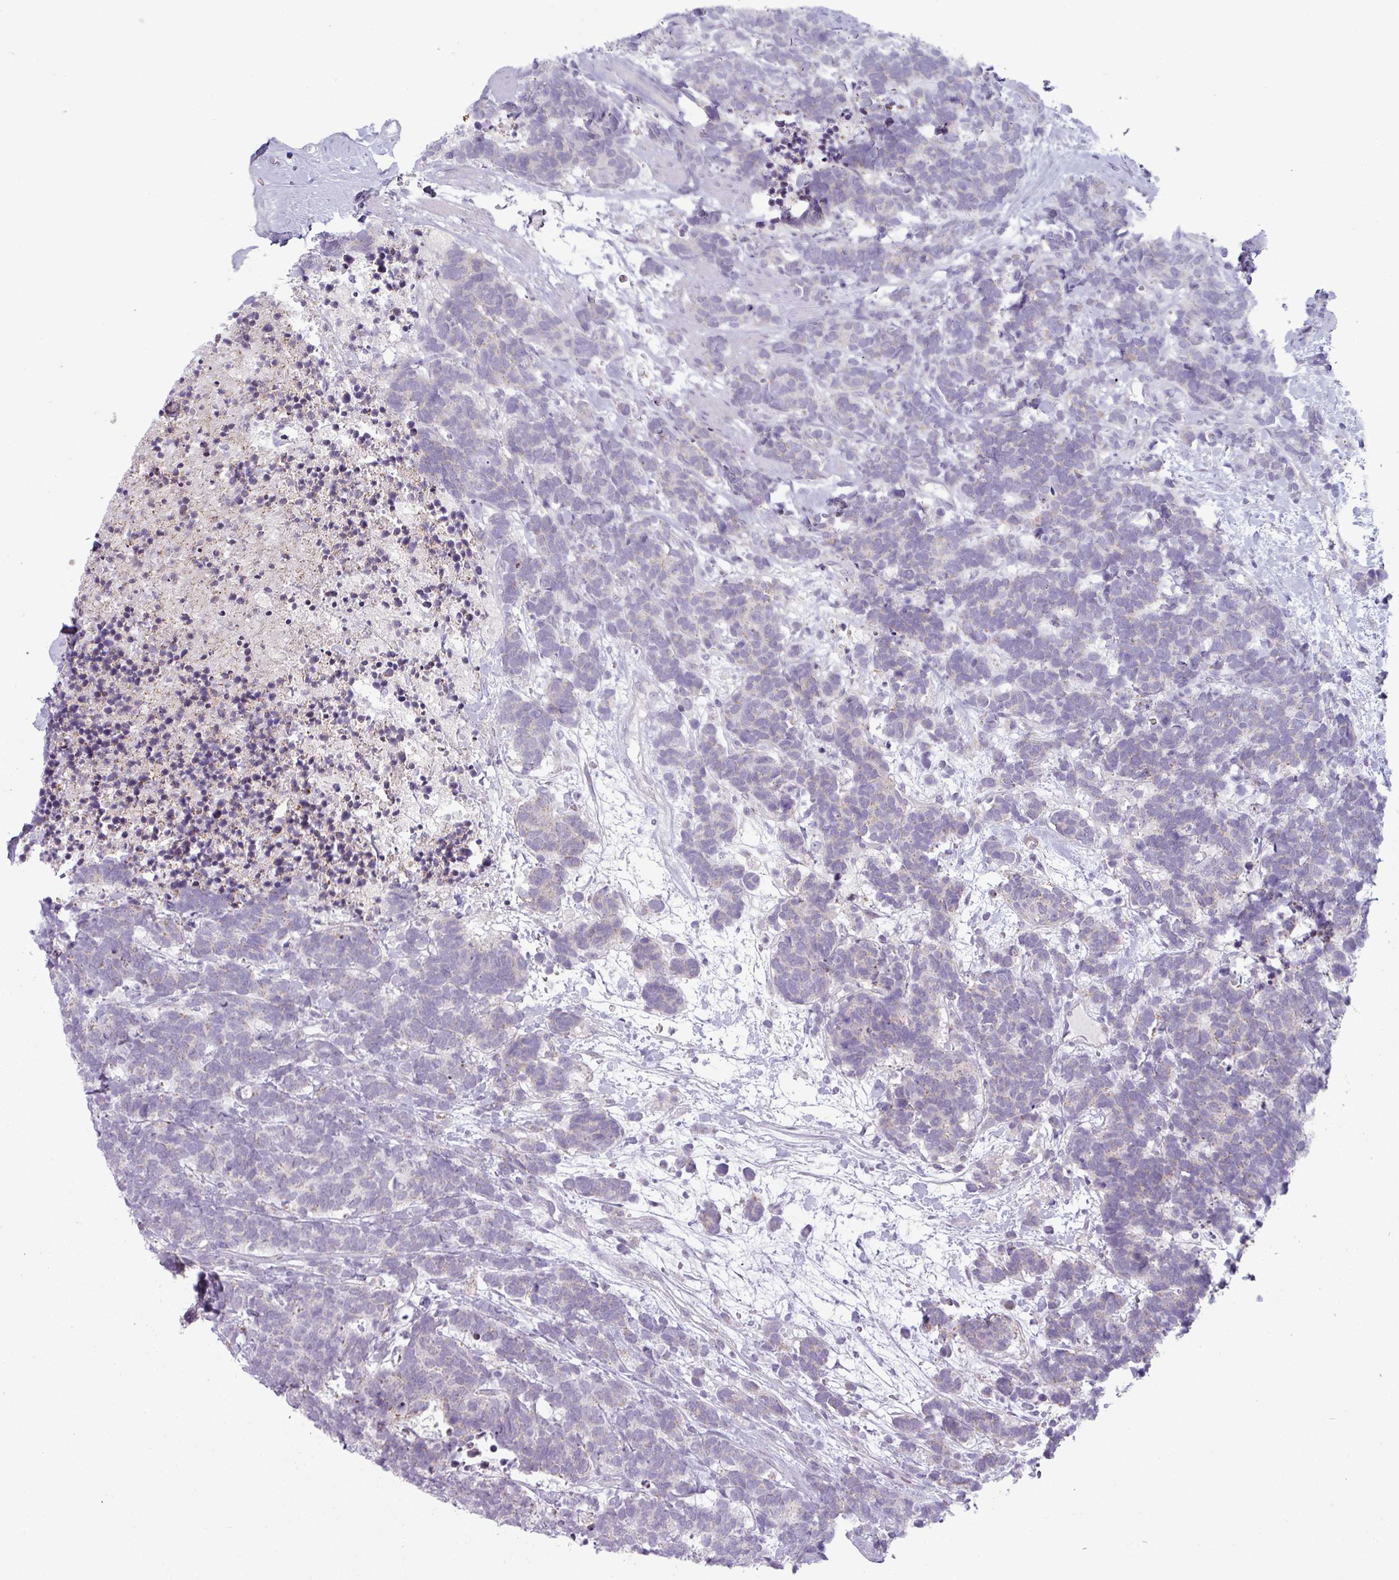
{"staining": {"intensity": "weak", "quantity": "<25%", "location": "cytoplasmic/membranous"}, "tissue": "carcinoid", "cell_type": "Tumor cells", "image_type": "cancer", "snomed": [{"axis": "morphology", "description": "Carcinoma, NOS"}, {"axis": "morphology", "description": "Carcinoid, malignant, NOS"}, {"axis": "topography", "description": "Prostate"}], "caption": "Immunohistochemistry (IHC) image of human carcinoid stained for a protein (brown), which exhibits no expression in tumor cells.", "gene": "ZNF615", "patient": {"sex": "male", "age": 57}}